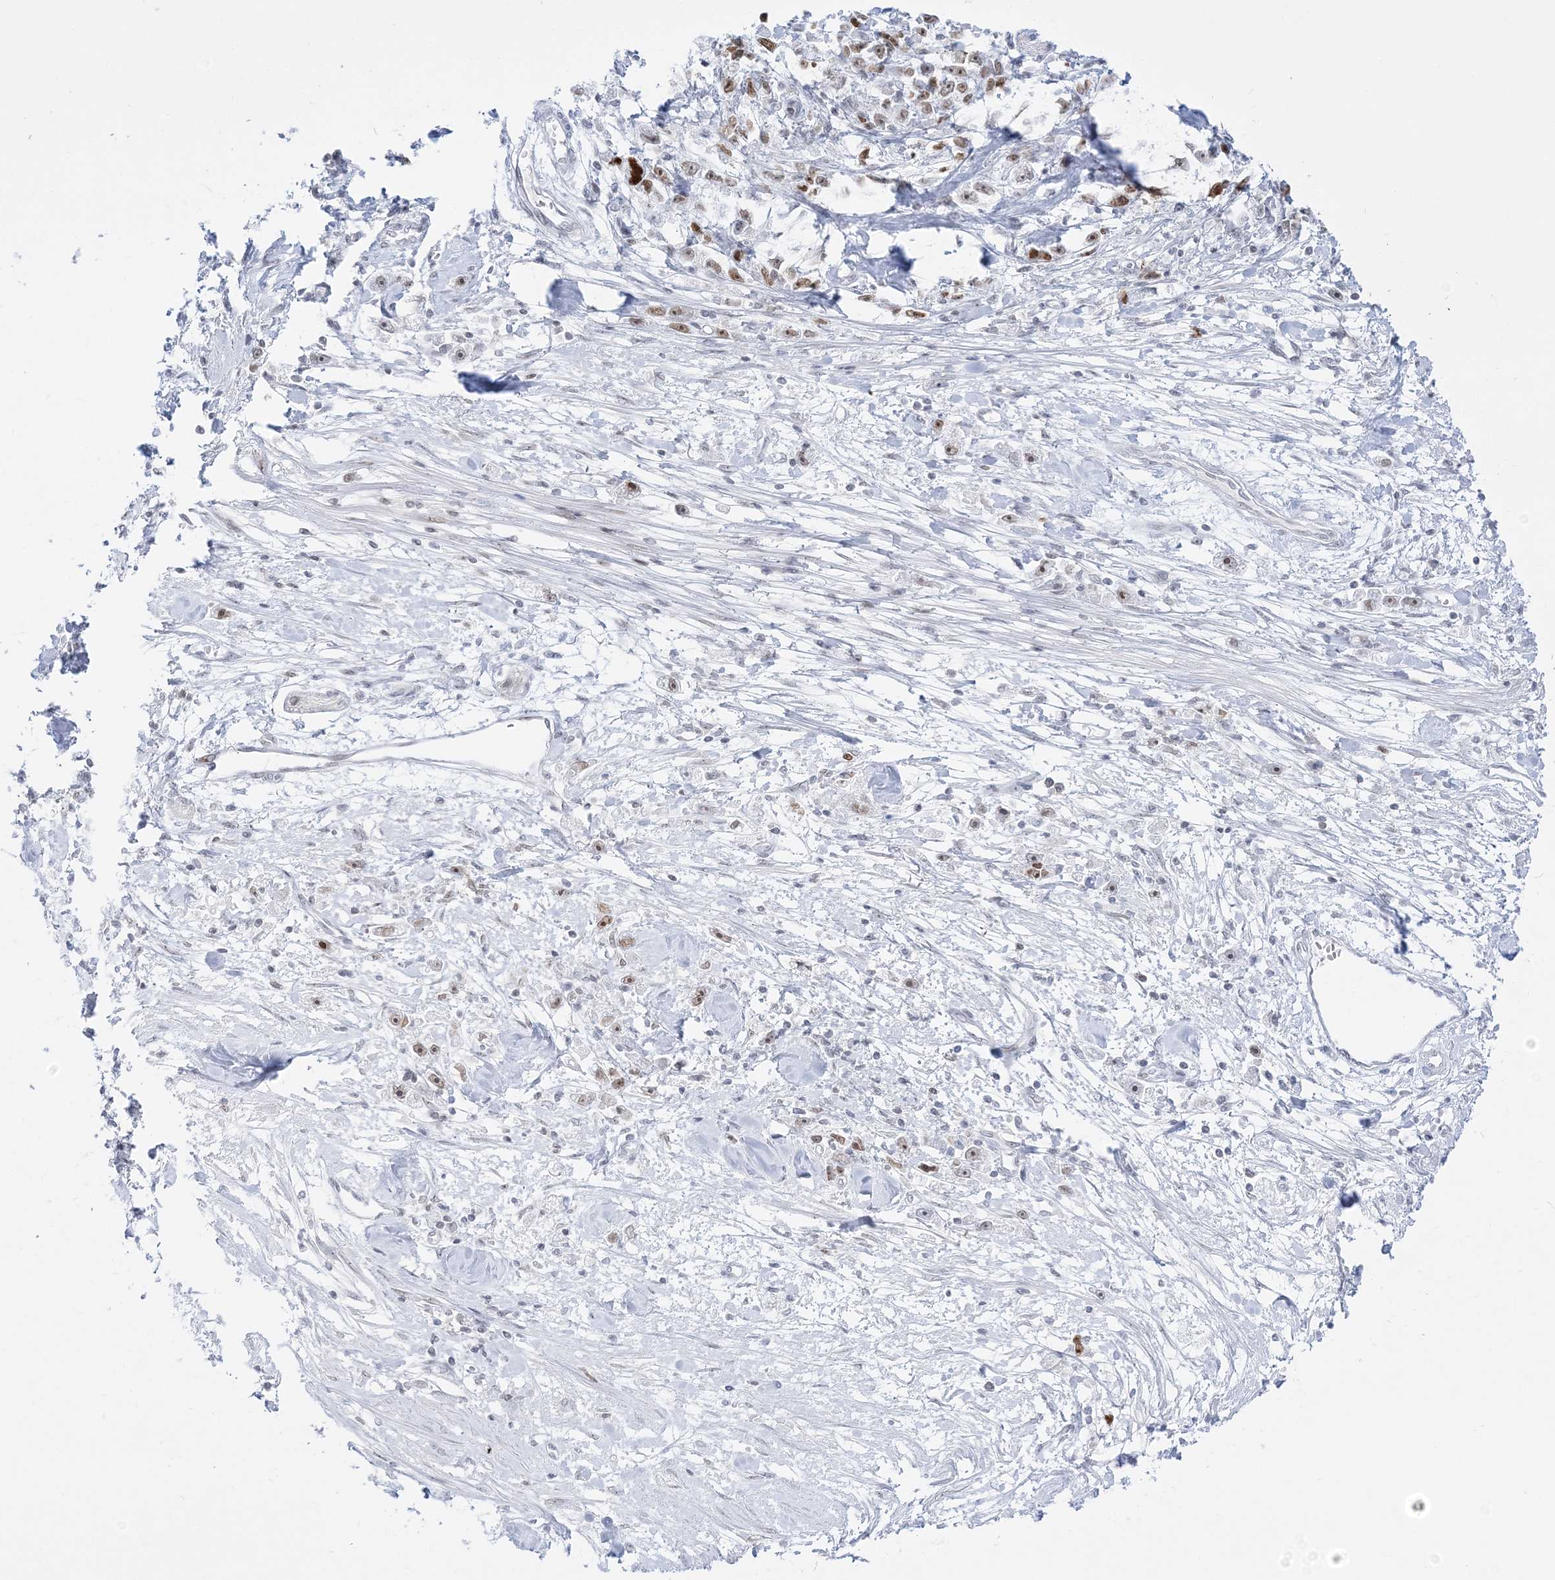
{"staining": {"intensity": "moderate", "quantity": ">75%", "location": "nuclear"}, "tissue": "stomach cancer", "cell_type": "Tumor cells", "image_type": "cancer", "snomed": [{"axis": "morphology", "description": "Adenocarcinoma, NOS"}, {"axis": "topography", "description": "Stomach"}], "caption": "A histopathology image of human stomach cancer (adenocarcinoma) stained for a protein reveals moderate nuclear brown staining in tumor cells. The staining is performed using DAB (3,3'-diaminobenzidine) brown chromogen to label protein expression. The nuclei are counter-stained blue using hematoxylin.", "gene": "DDX21", "patient": {"sex": "female", "age": 59}}